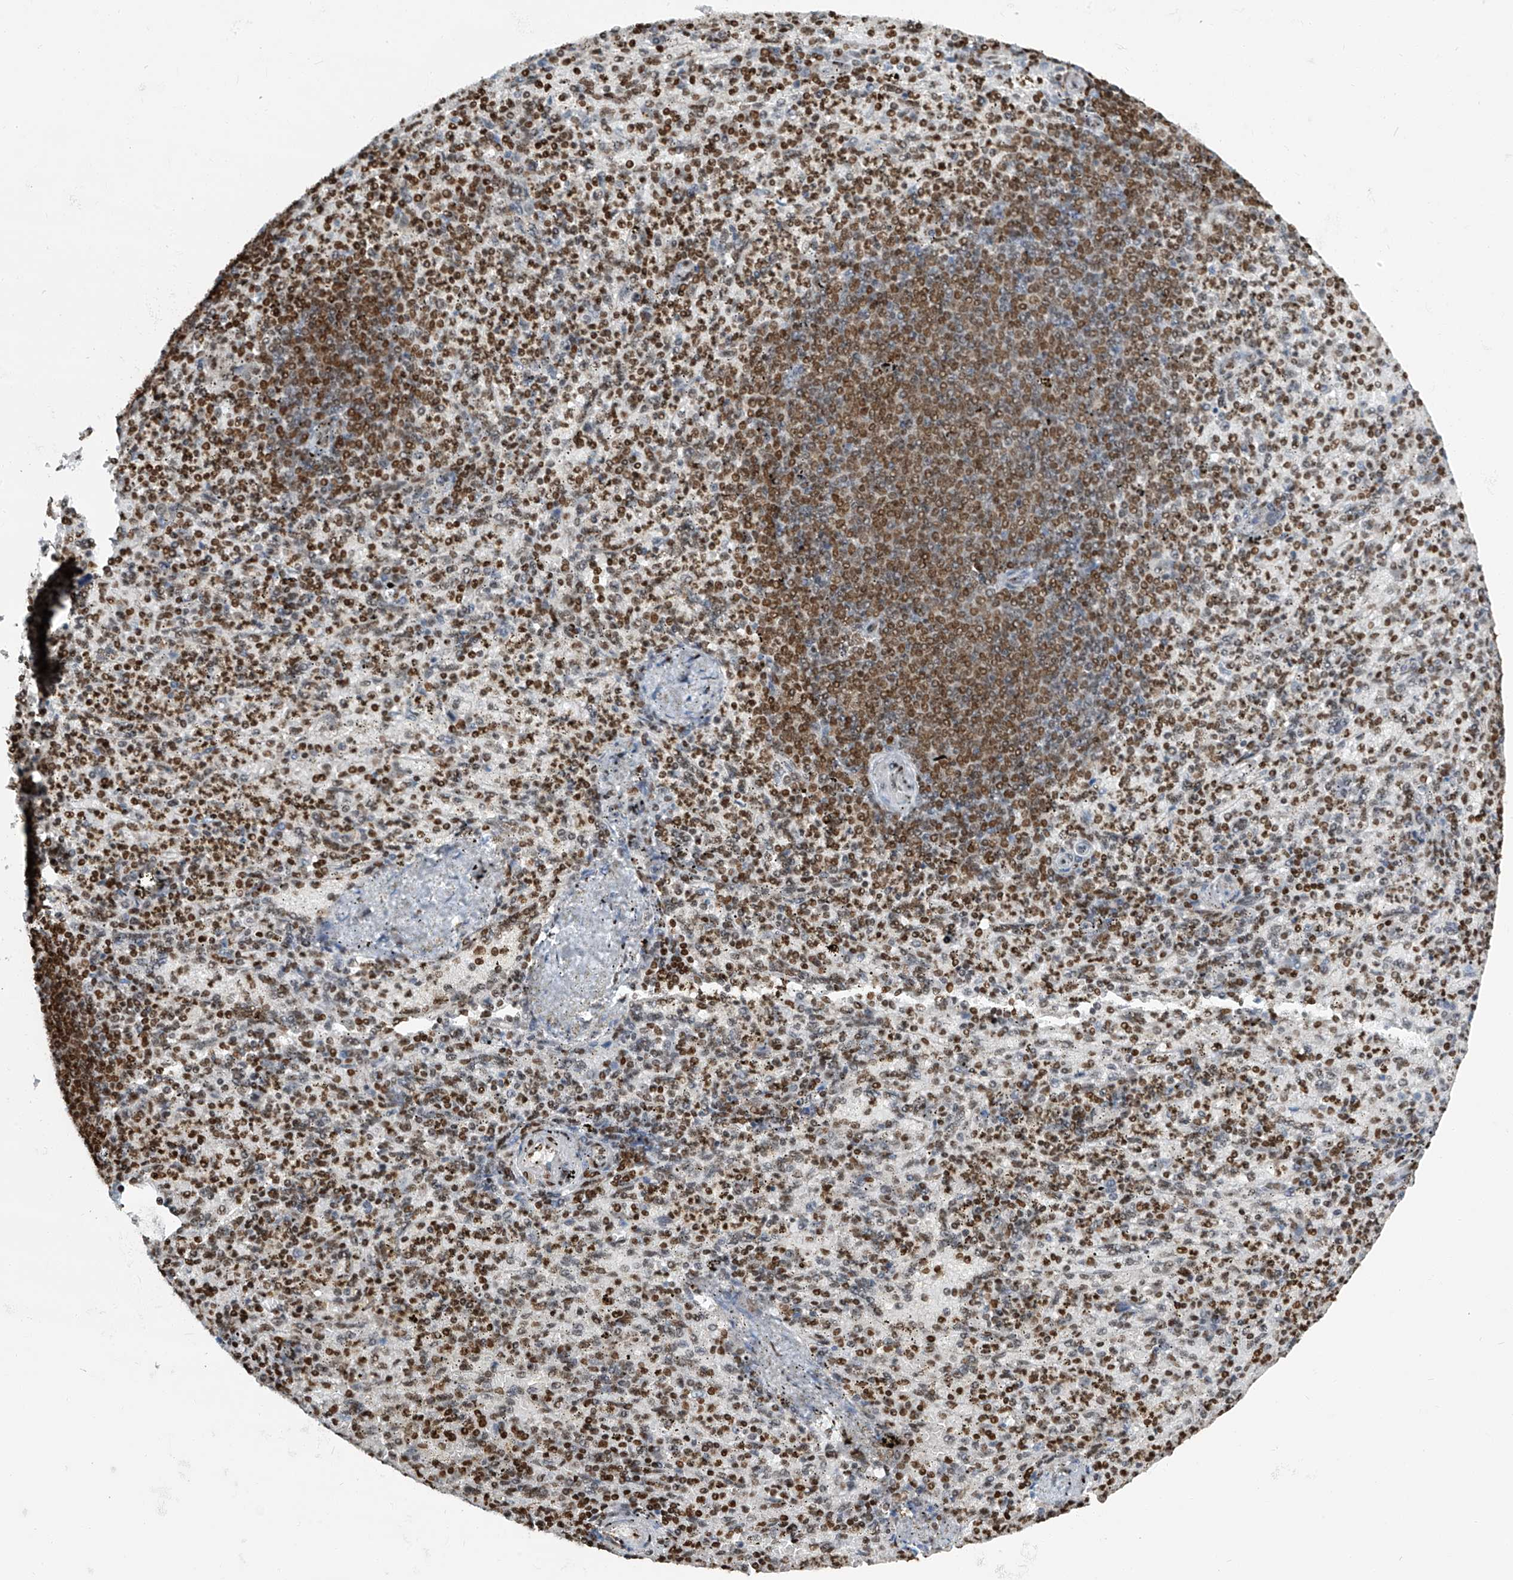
{"staining": {"intensity": "strong", "quantity": "25%-75%", "location": "nuclear"}, "tissue": "spleen", "cell_type": "Cells in red pulp", "image_type": "normal", "snomed": [{"axis": "morphology", "description": "Normal tissue, NOS"}, {"axis": "topography", "description": "Spleen"}], "caption": "Spleen was stained to show a protein in brown. There is high levels of strong nuclear expression in about 25%-75% of cells in red pulp. The protein of interest is stained brown, and the nuclei are stained in blue (DAB IHC with brightfield microscopy, high magnification).", "gene": "ENSG00000257390", "patient": {"sex": "female", "age": 74}}